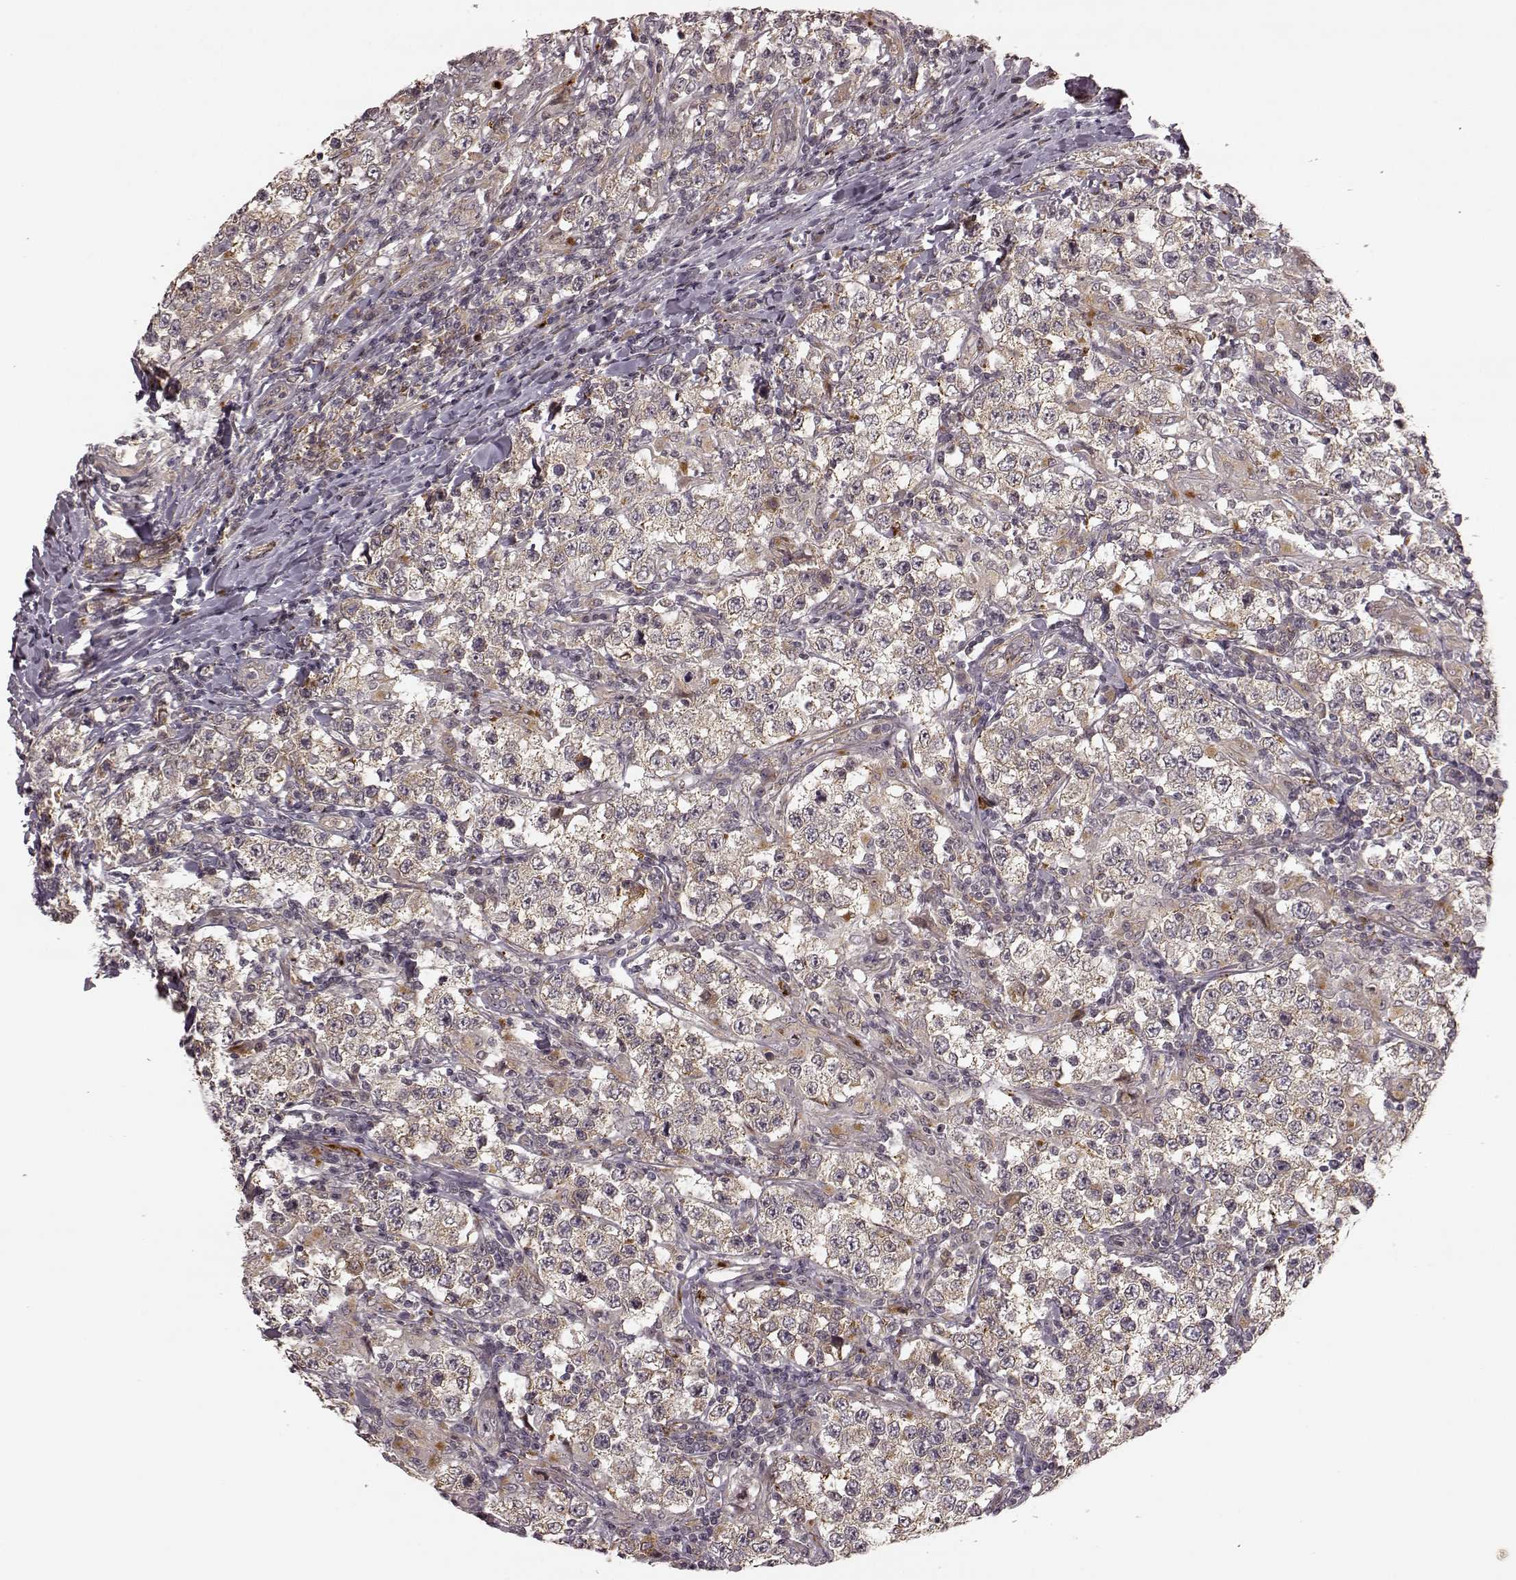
{"staining": {"intensity": "weak", "quantity": ">75%", "location": "cytoplasmic/membranous"}, "tissue": "testis cancer", "cell_type": "Tumor cells", "image_type": "cancer", "snomed": [{"axis": "morphology", "description": "Seminoma, NOS"}, {"axis": "morphology", "description": "Carcinoma, Embryonal, NOS"}, {"axis": "topography", "description": "Testis"}], "caption": "Immunohistochemical staining of testis cancer exhibits low levels of weak cytoplasmic/membranous staining in about >75% of tumor cells.", "gene": "SLC12A9", "patient": {"sex": "male", "age": 41}}